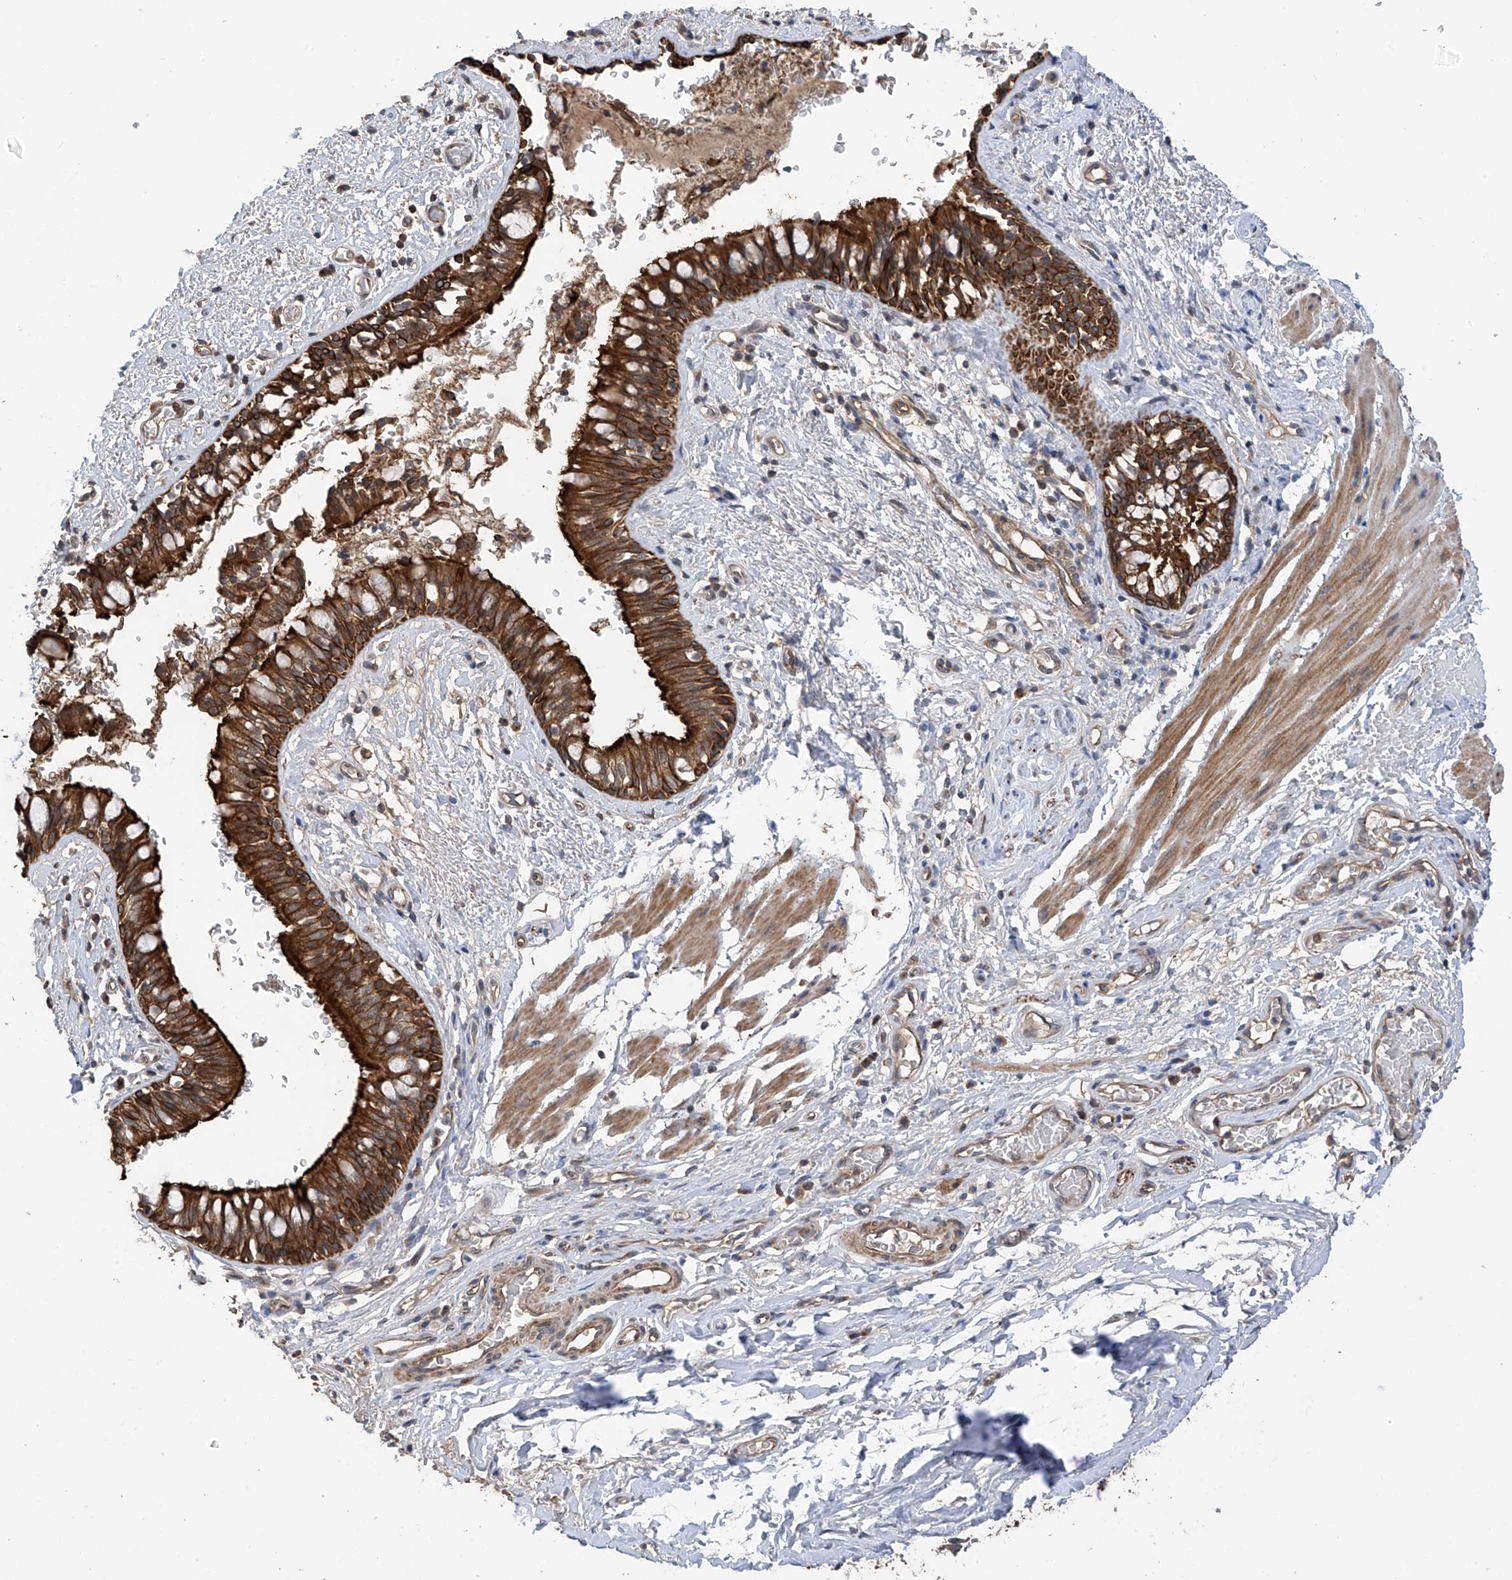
{"staining": {"intensity": "strong", "quantity": ">75%", "location": "cytoplasmic/membranous"}, "tissue": "bronchus", "cell_type": "Respiratory epithelial cells", "image_type": "normal", "snomed": [{"axis": "morphology", "description": "Normal tissue, NOS"}, {"axis": "topography", "description": "Cartilage tissue"}, {"axis": "topography", "description": "Bronchus"}], "caption": "High-power microscopy captured an immunohistochemistry (IHC) micrograph of unremarkable bronchus, revealing strong cytoplasmic/membranous expression in approximately >75% of respiratory epithelial cells. The staining was performed using DAB (3,3'-diaminobenzidine), with brown indicating positive protein expression. Nuclei are stained blue with hematoxylin.", "gene": "RPAIN", "patient": {"sex": "female", "age": 36}}